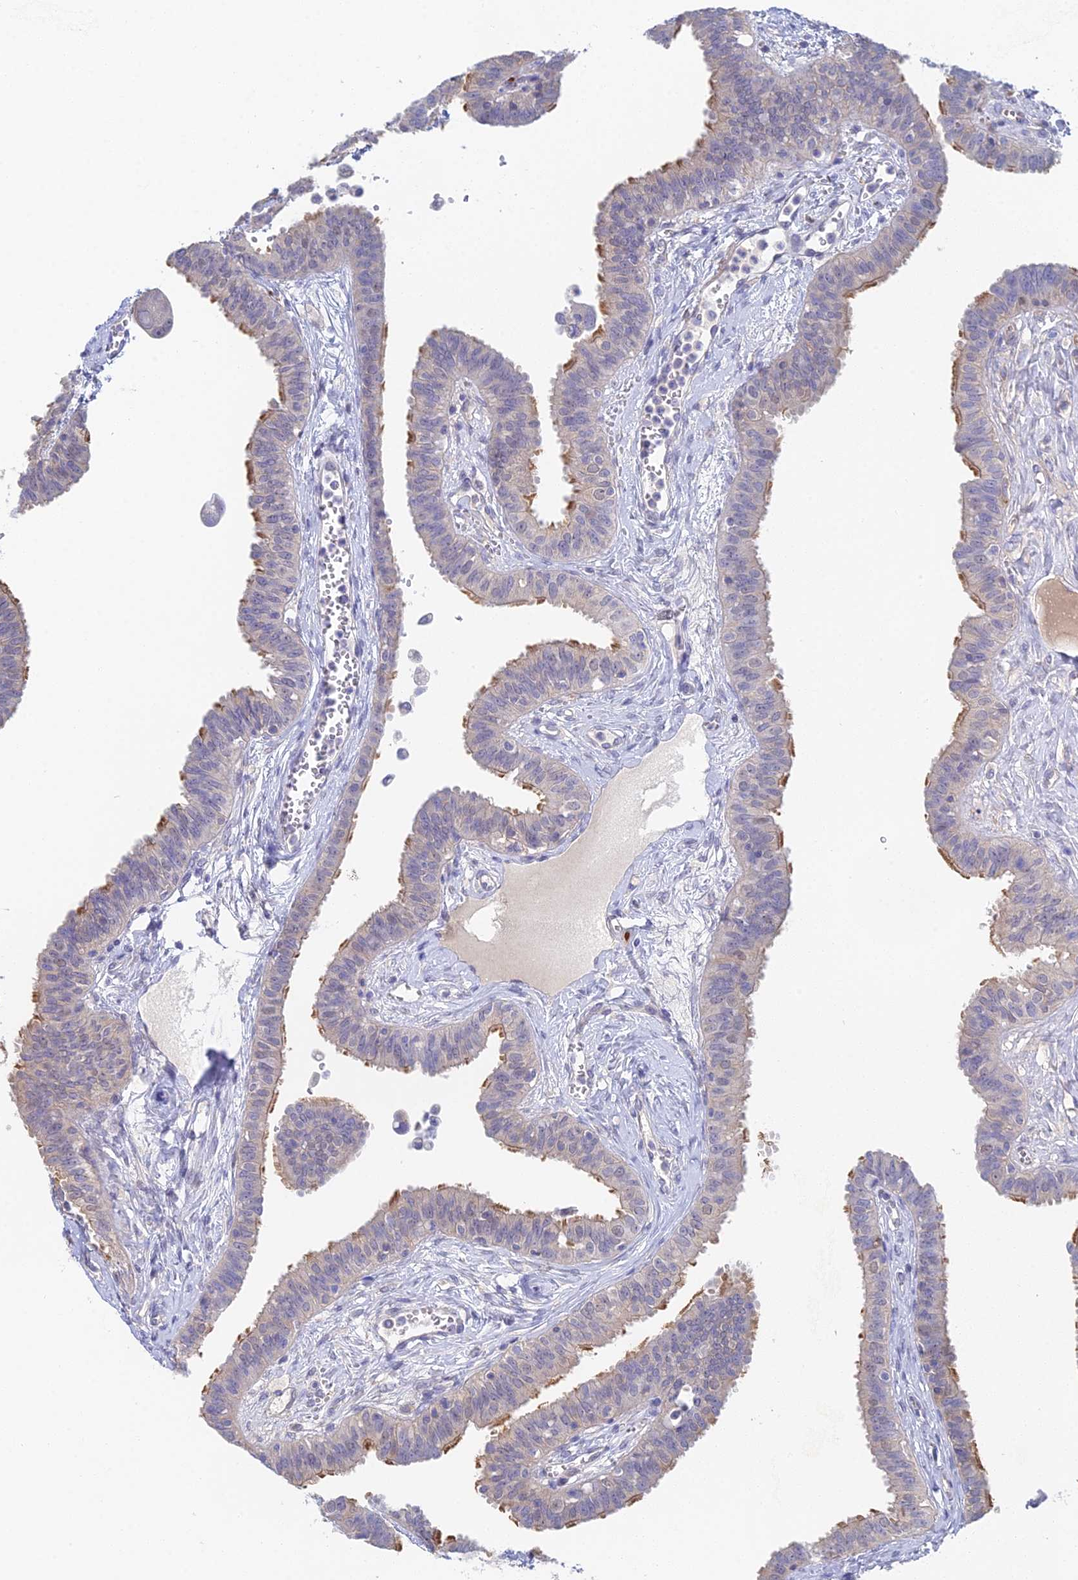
{"staining": {"intensity": "moderate", "quantity": "<25%", "location": "cytoplasmic/membranous"}, "tissue": "fallopian tube", "cell_type": "Glandular cells", "image_type": "normal", "snomed": [{"axis": "morphology", "description": "Normal tissue, NOS"}, {"axis": "morphology", "description": "Carcinoma, NOS"}, {"axis": "topography", "description": "Fallopian tube"}, {"axis": "topography", "description": "Ovary"}], "caption": "This micrograph shows IHC staining of benign human fallopian tube, with low moderate cytoplasmic/membranous staining in about <25% of glandular cells.", "gene": "DNAH14", "patient": {"sex": "female", "age": 59}}